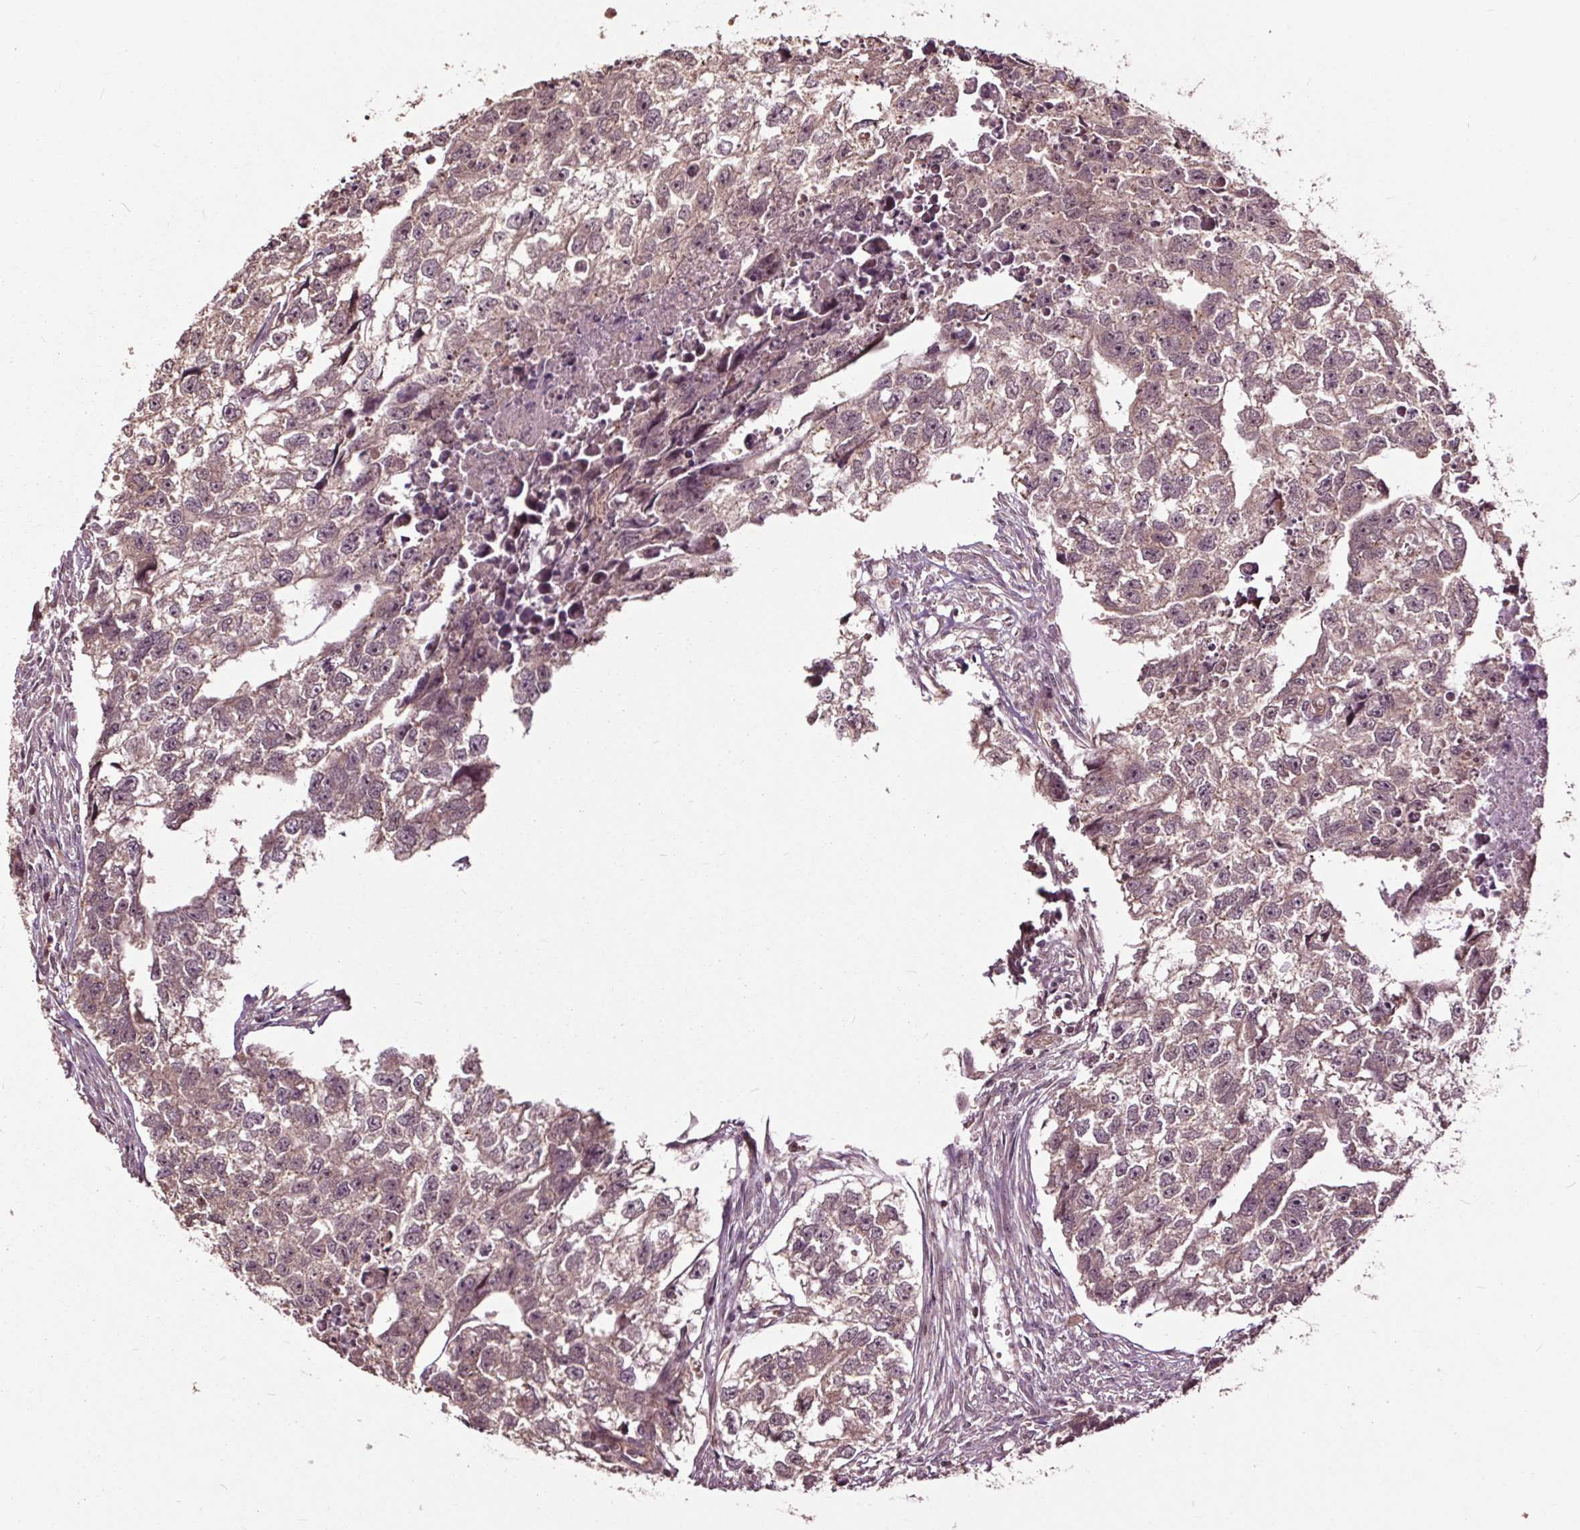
{"staining": {"intensity": "weak", "quantity": ">75%", "location": "cytoplasmic/membranous"}, "tissue": "testis cancer", "cell_type": "Tumor cells", "image_type": "cancer", "snomed": [{"axis": "morphology", "description": "Carcinoma, Embryonal, NOS"}, {"axis": "morphology", "description": "Teratoma, malignant, NOS"}, {"axis": "topography", "description": "Testis"}], "caption": "Weak cytoplasmic/membranous expression for a protein is present in about >75% of tumor cells of testis cancer (malignant teratoma) using IHC.", "gene": "CEP95", "patient": {"sex": "male", "age": 44}}